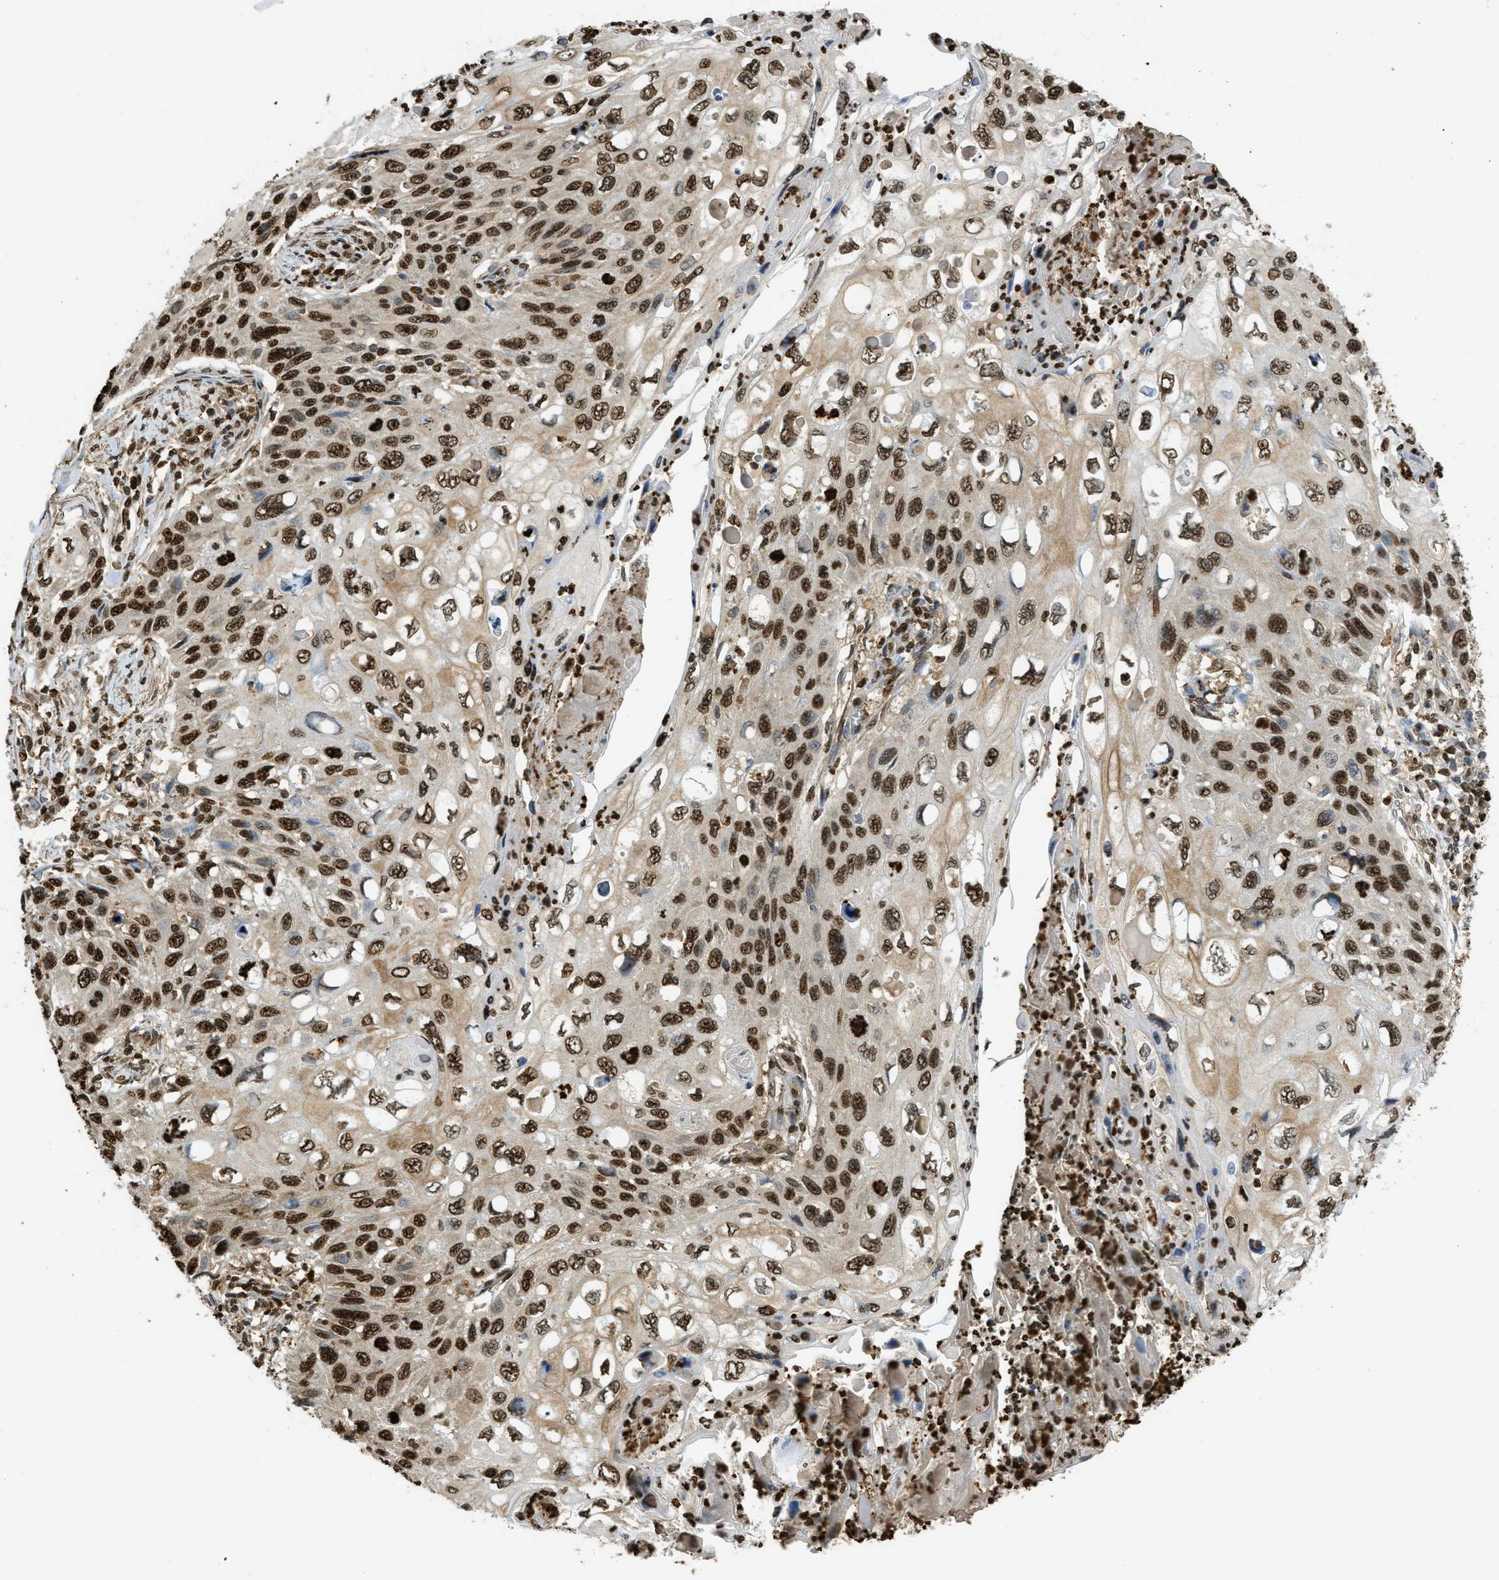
{"staining": {"intensity": "strong", "quantity": ">75%", "location": "nuclear"}, "tissue": "cervical cancer", "cell_type": "Tumor cells", "image_type": "cancer", "snomed": [{"axis": "morphology", "description": "Squamous cell carcinoma, NOS"}, {"axis": "topography", "description": "Cervix"}], "caption": "This is a photomicrograph of IHC staining of cervical cancer, which shows strong expression in the nuclear of tumor cells.", "gene": "NR5A2", "patient": {"sex": "female", "age": 70}}